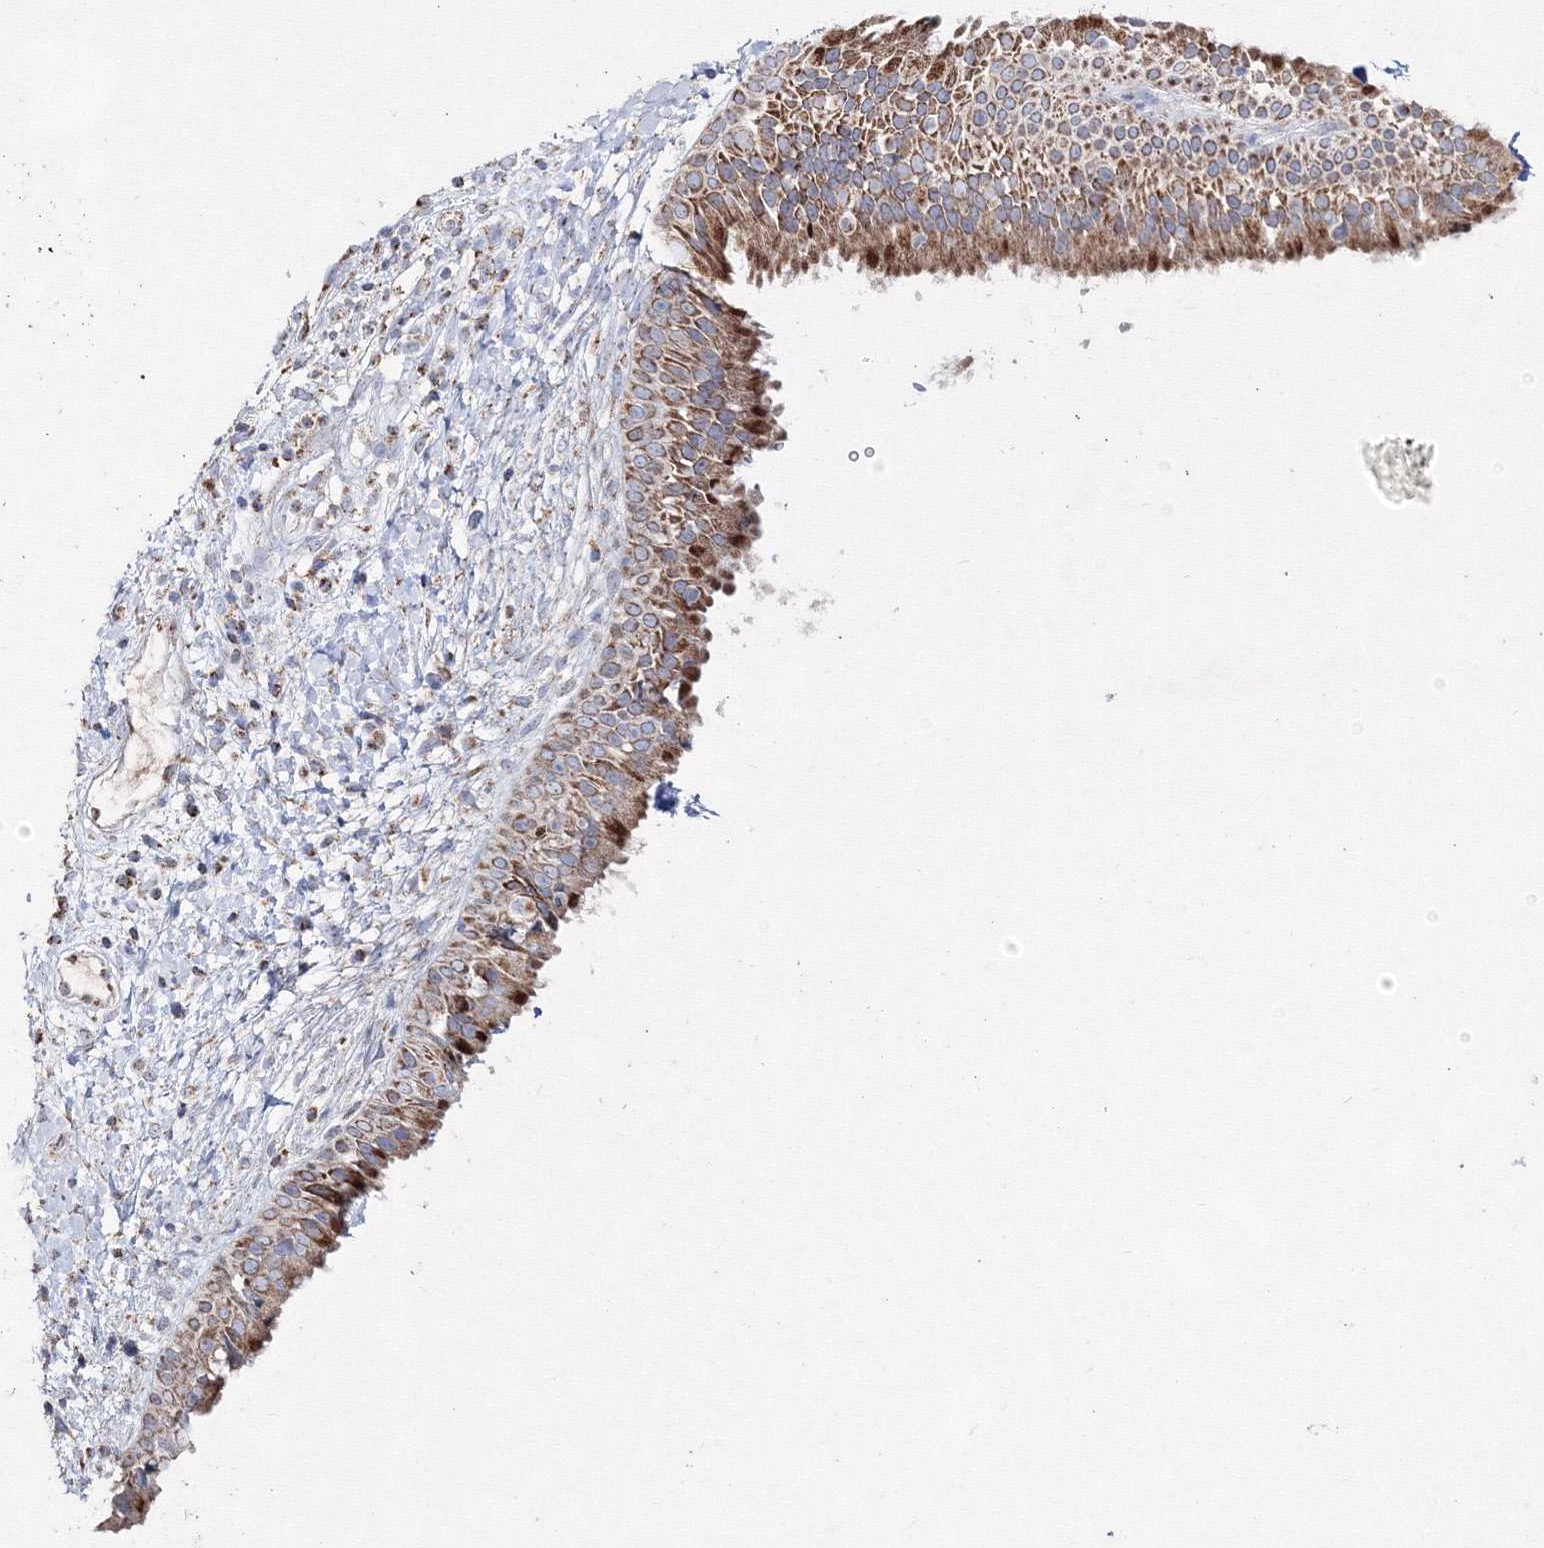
{"staining": {"intensity": "strong", "quantity": ">75%", "location": "cytoplasmic/membranous"}, "tissue": "nasopharynx", "cell_type": "Respiratory epithelial cells", "image_type": "normal", "snomed": [{"axis": "morphology", "description": "Normal tissue, NOS"}, {"axis": "topography", "description": "Nasopharynx"}], "caption": "Immunohistochemical staining of benign nasopharynx exhibits strong cytoplasmic/membranous protein expression in approximately >75% of respiratory epithelial cells. (DAB IHC with brightfield microscopy, high magnification).", "gene": "IGSF9", "patient": {"sex": "male", "age": 22}}